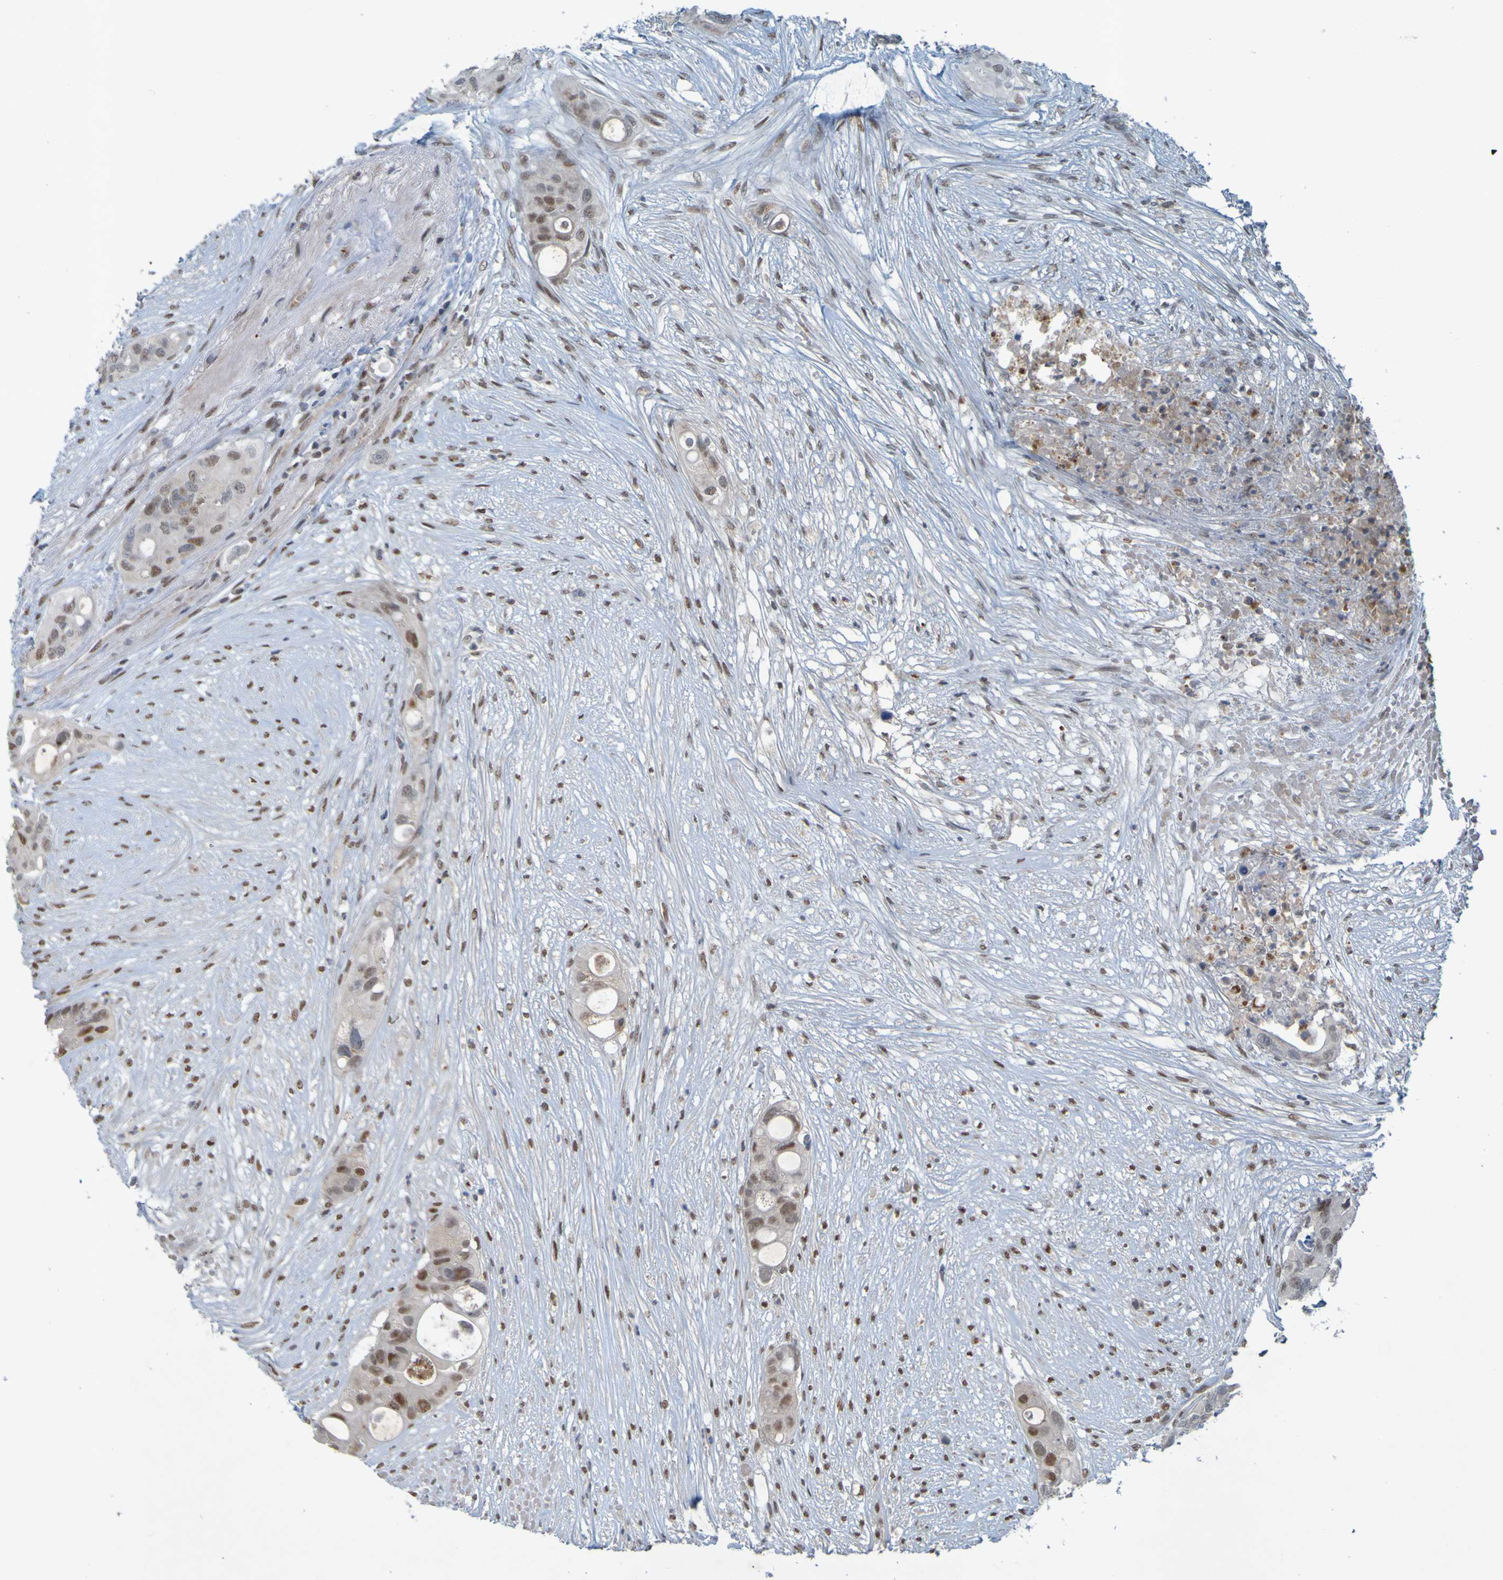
{"staining": {"intensity": "moderate", "quantity": ">75%", "location": "nuclear"}, "tissue": "colorectal cancer", "cell_type": "Tumor cells", "image_type": "cancer", "snomed": [{"axis": "morphology", "description": "Adenocarcinoma, NOS"}, {"axis": "topography", "description": "Colon"}], "caption": "Human colorectal cancer stained with a brown dye displays moderate nuclear positive expression in approximately >75% of tumor cells.", "gene": "MCPH1", "patient": {"sex": "female", "age": 57}}